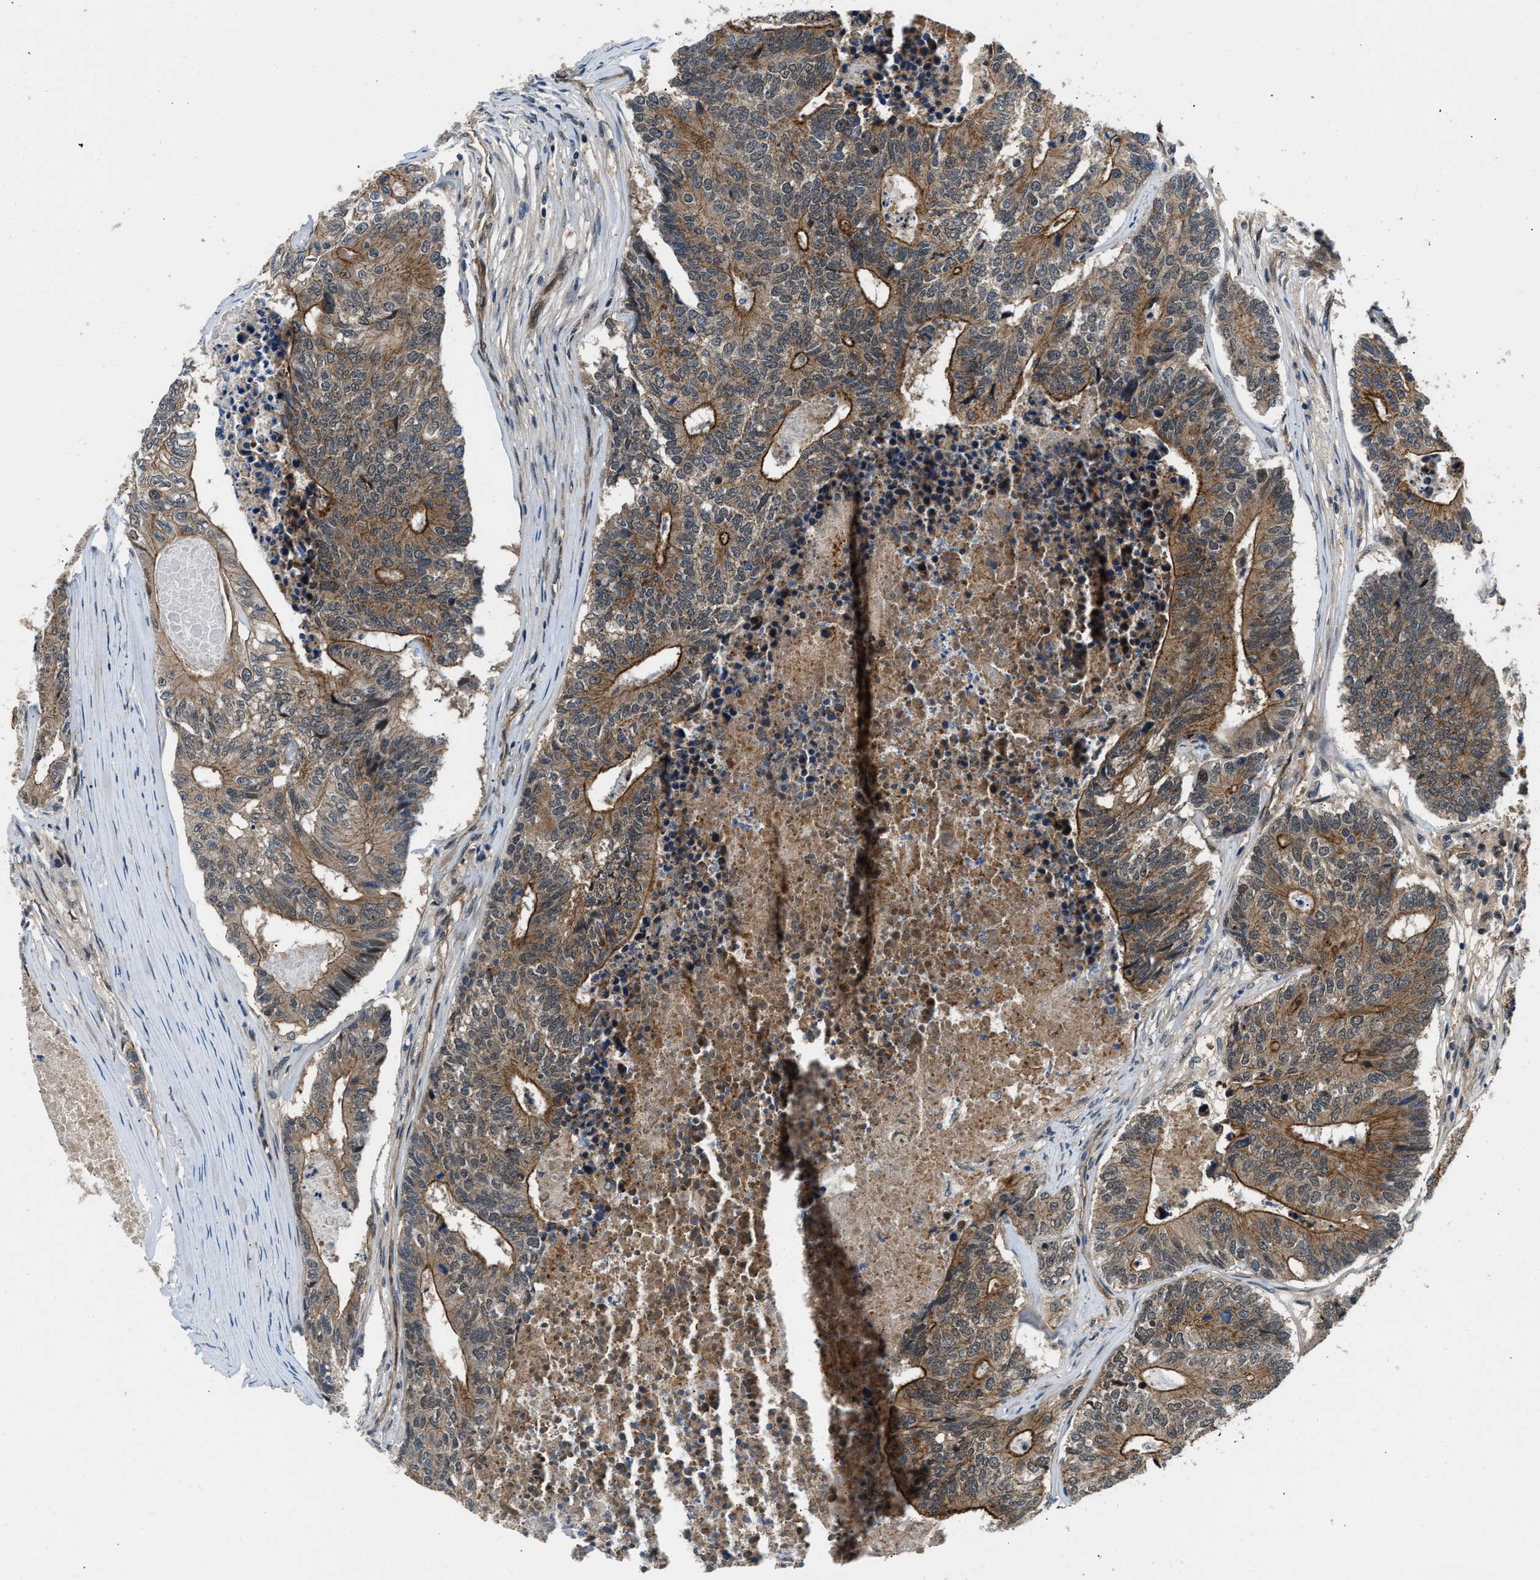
{"staining": {"intensity": "moderate", "quantity": ">75%", "location": "cytoplasmic/membranous"}, "tissue": "colorectal cancer", "cell_type": "Tumor cells", "image_type": "cancer", "snomed": [{"axis": "morphology", "description": "Adenocarcinoma, NOS"}, {"axis": "topography", "description": "Colon"}], "caption": "Protein analysis of colorectal cancer tissue demonstrates moderate cytoplasmic/membranous positivity in approximately >75% of tumor cells.", "gene": "COPS2", "patient": {"sex": "female", "age": 67}}